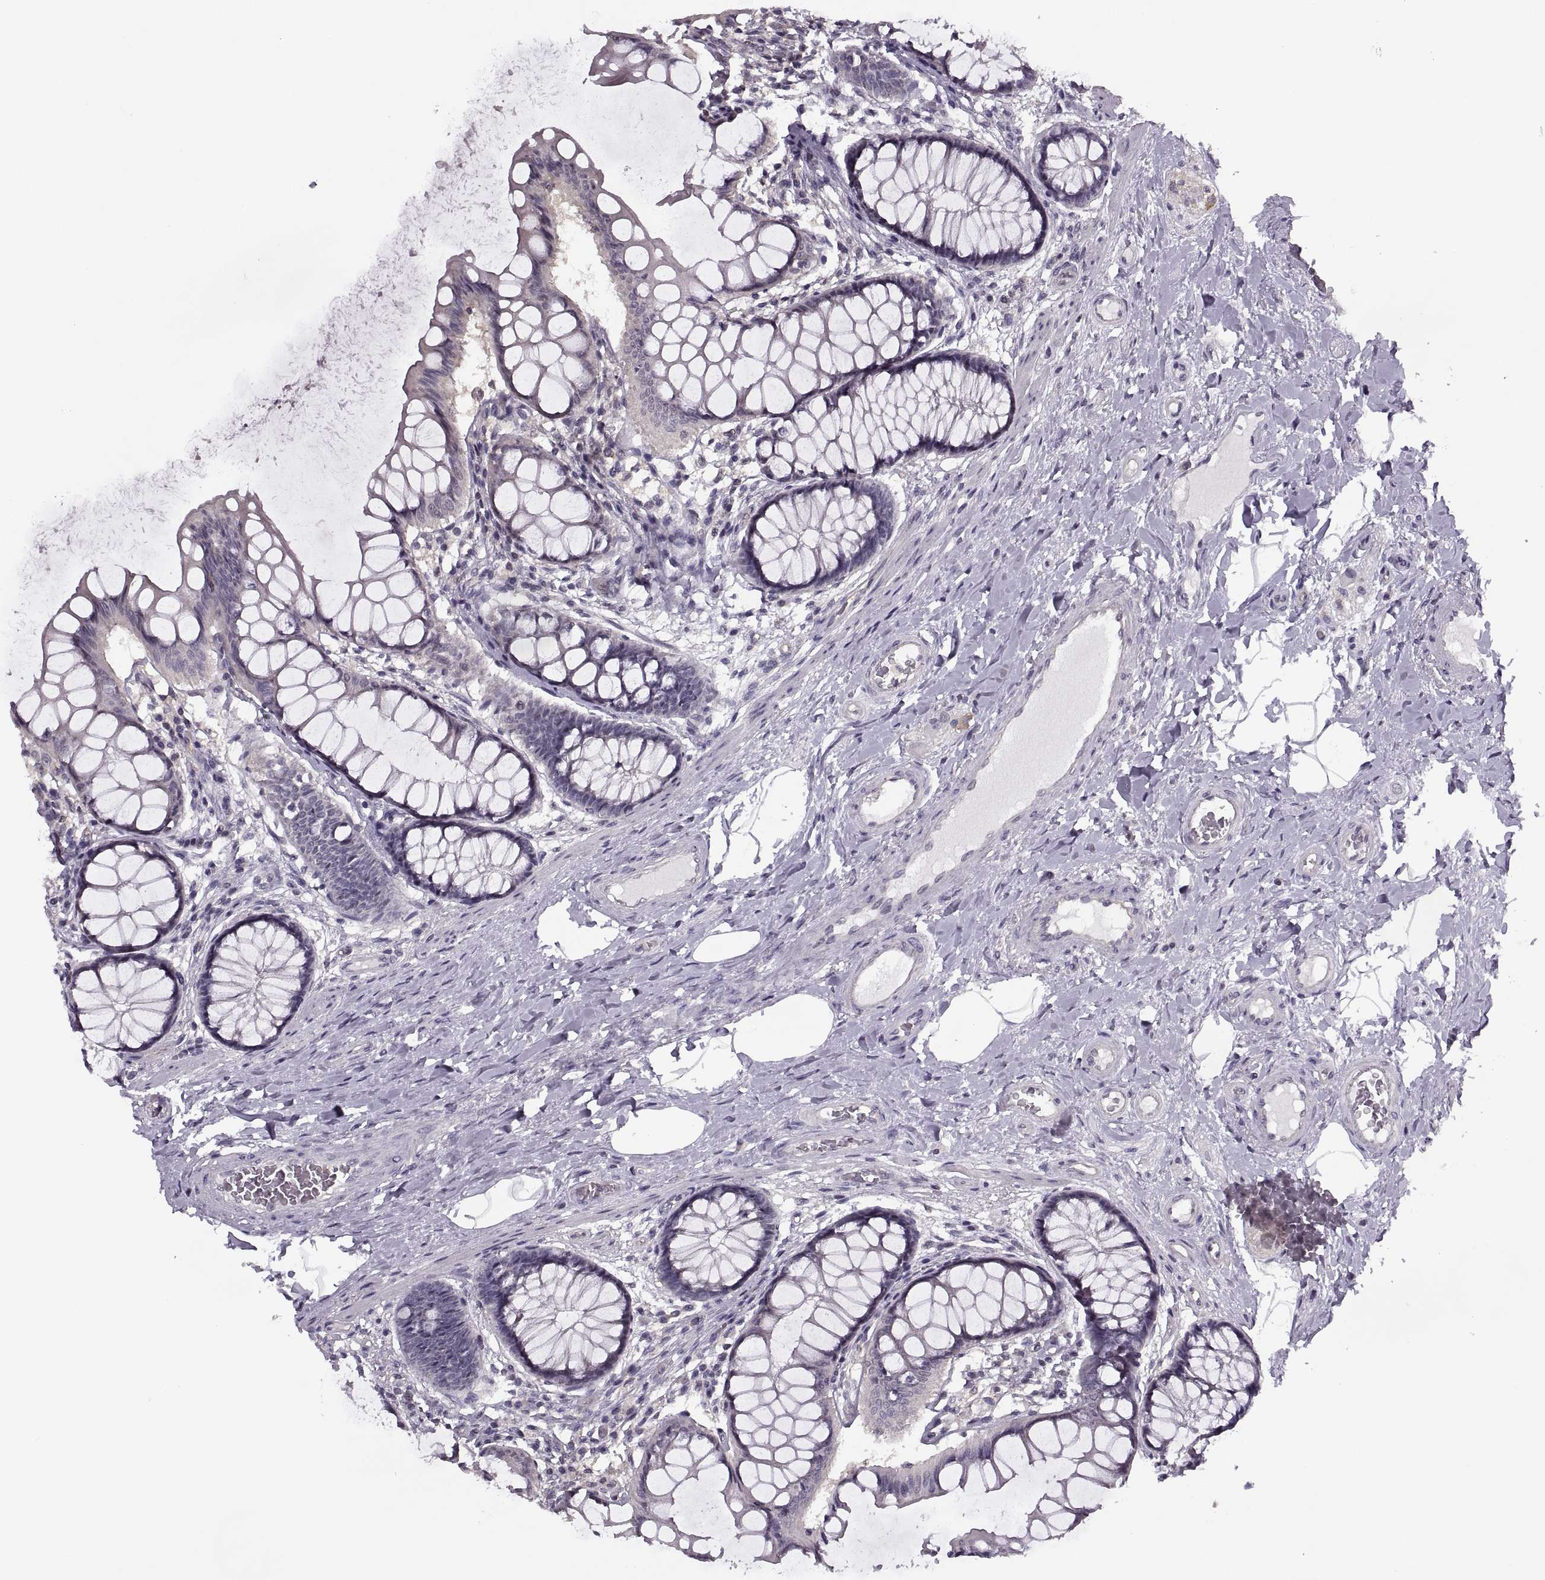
{"staining": {"intensity": "negative", "quantity": "none", "location": "none"}, "tissue": "colon", "cell_type": "Endothelial cells", "image_type": "normal", "snomed": [{"axis": "morphology", "description": "Normal tissue, NOS"}, {"axis": "topography", "description": "Colon"}], "caption": "The image reveals no significant positivity in endothelial cells of colon.", "gene": "LUZP2", "patient": {"sex": "female", "age": 65}}